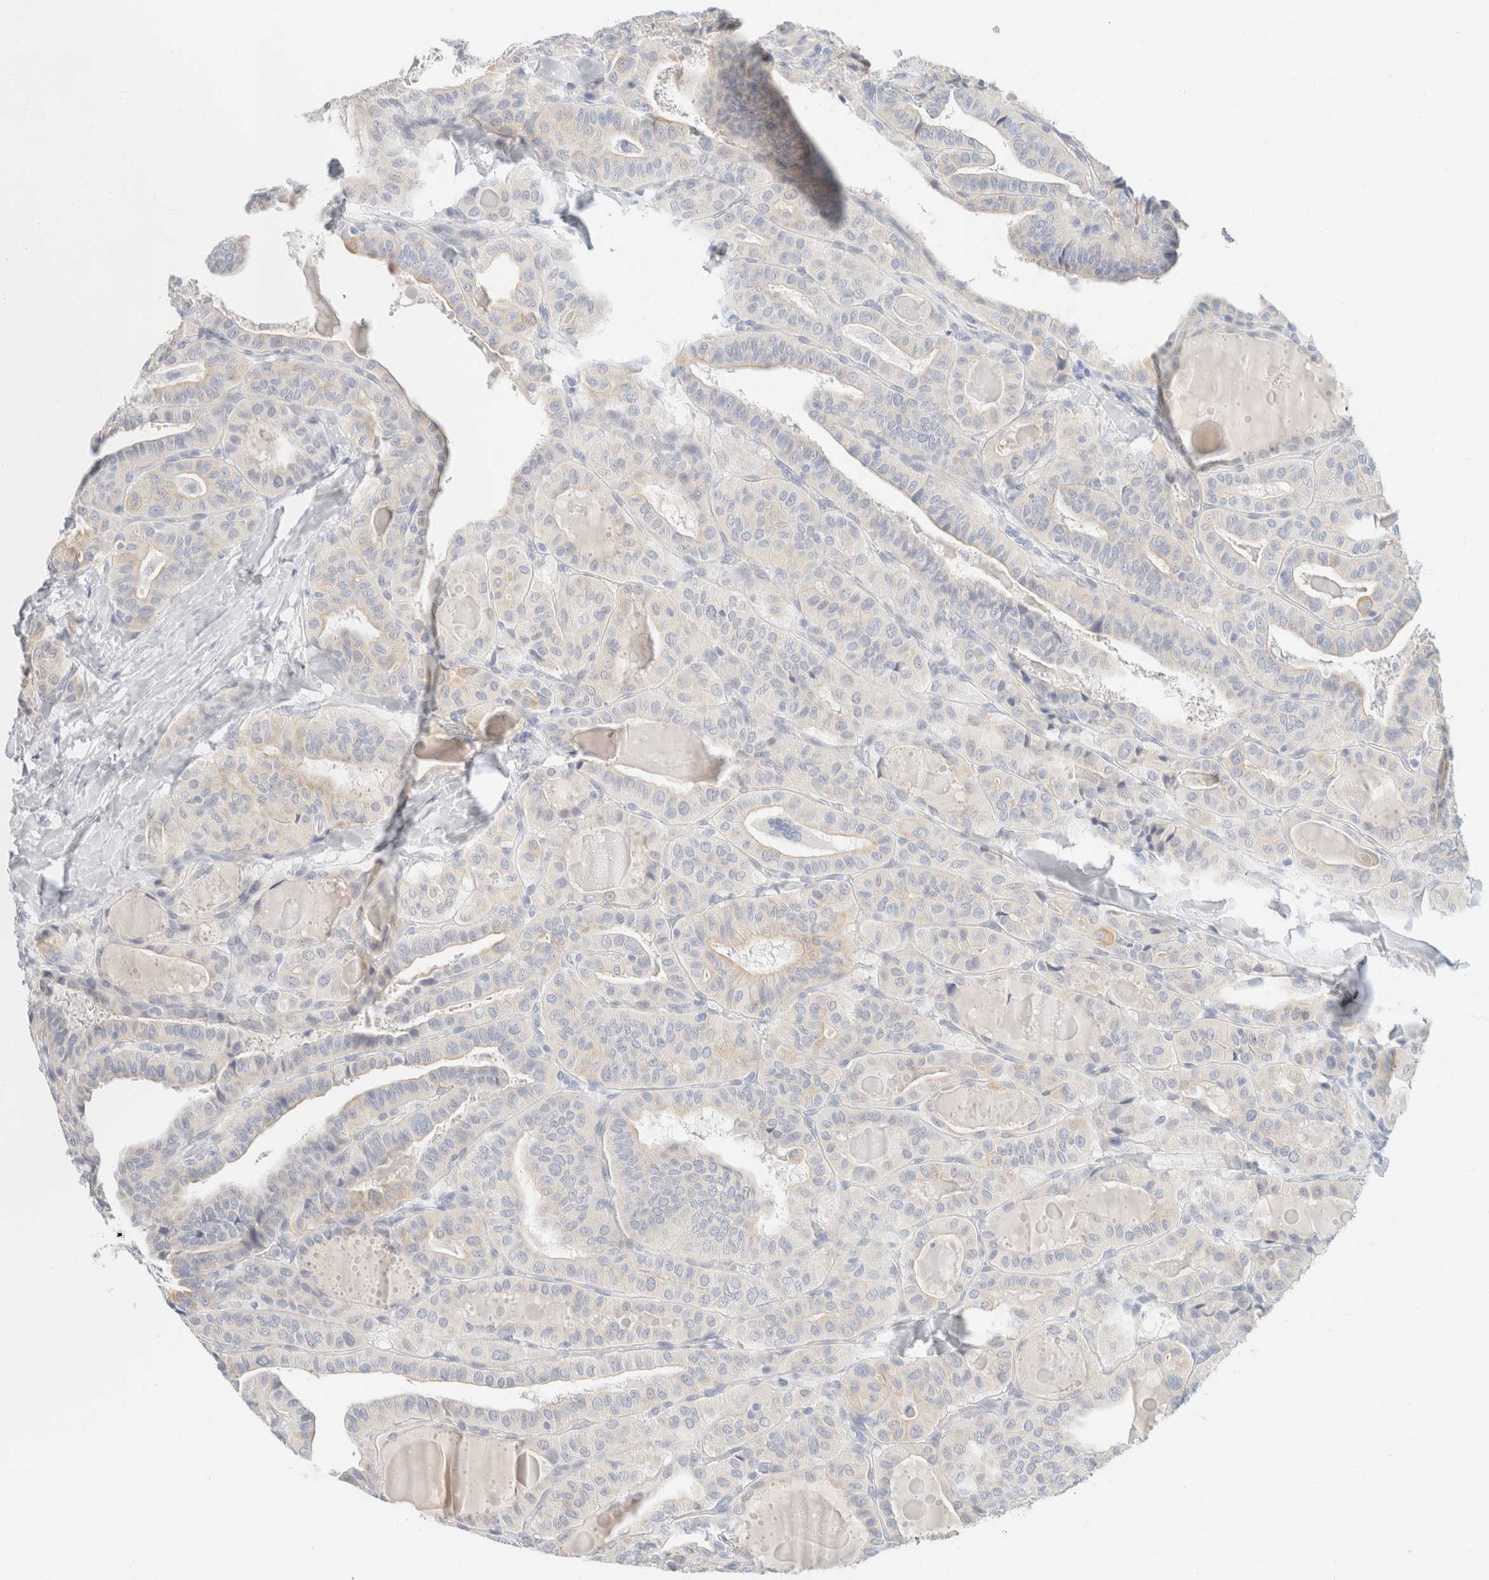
{"staining": {"intensity": "negative", "quantity": "none", "location": "none"}, "tissue": "thyroid cancer", "cell_type": "Tumor cells", "image_type": "cancer", "snomed": [{"axis": "morphology", "description": "Papillary adenocarcinoma, NOS"}, {"axis": "topography", "description": "Thyroid gland"}], "caption": "The micrograph reveals no significant expression in tumor cells of thyroid cancer (papillary adenocarcinoma).", "gene": "KRT20", "patient": {"sex": "male", "age": 77}}